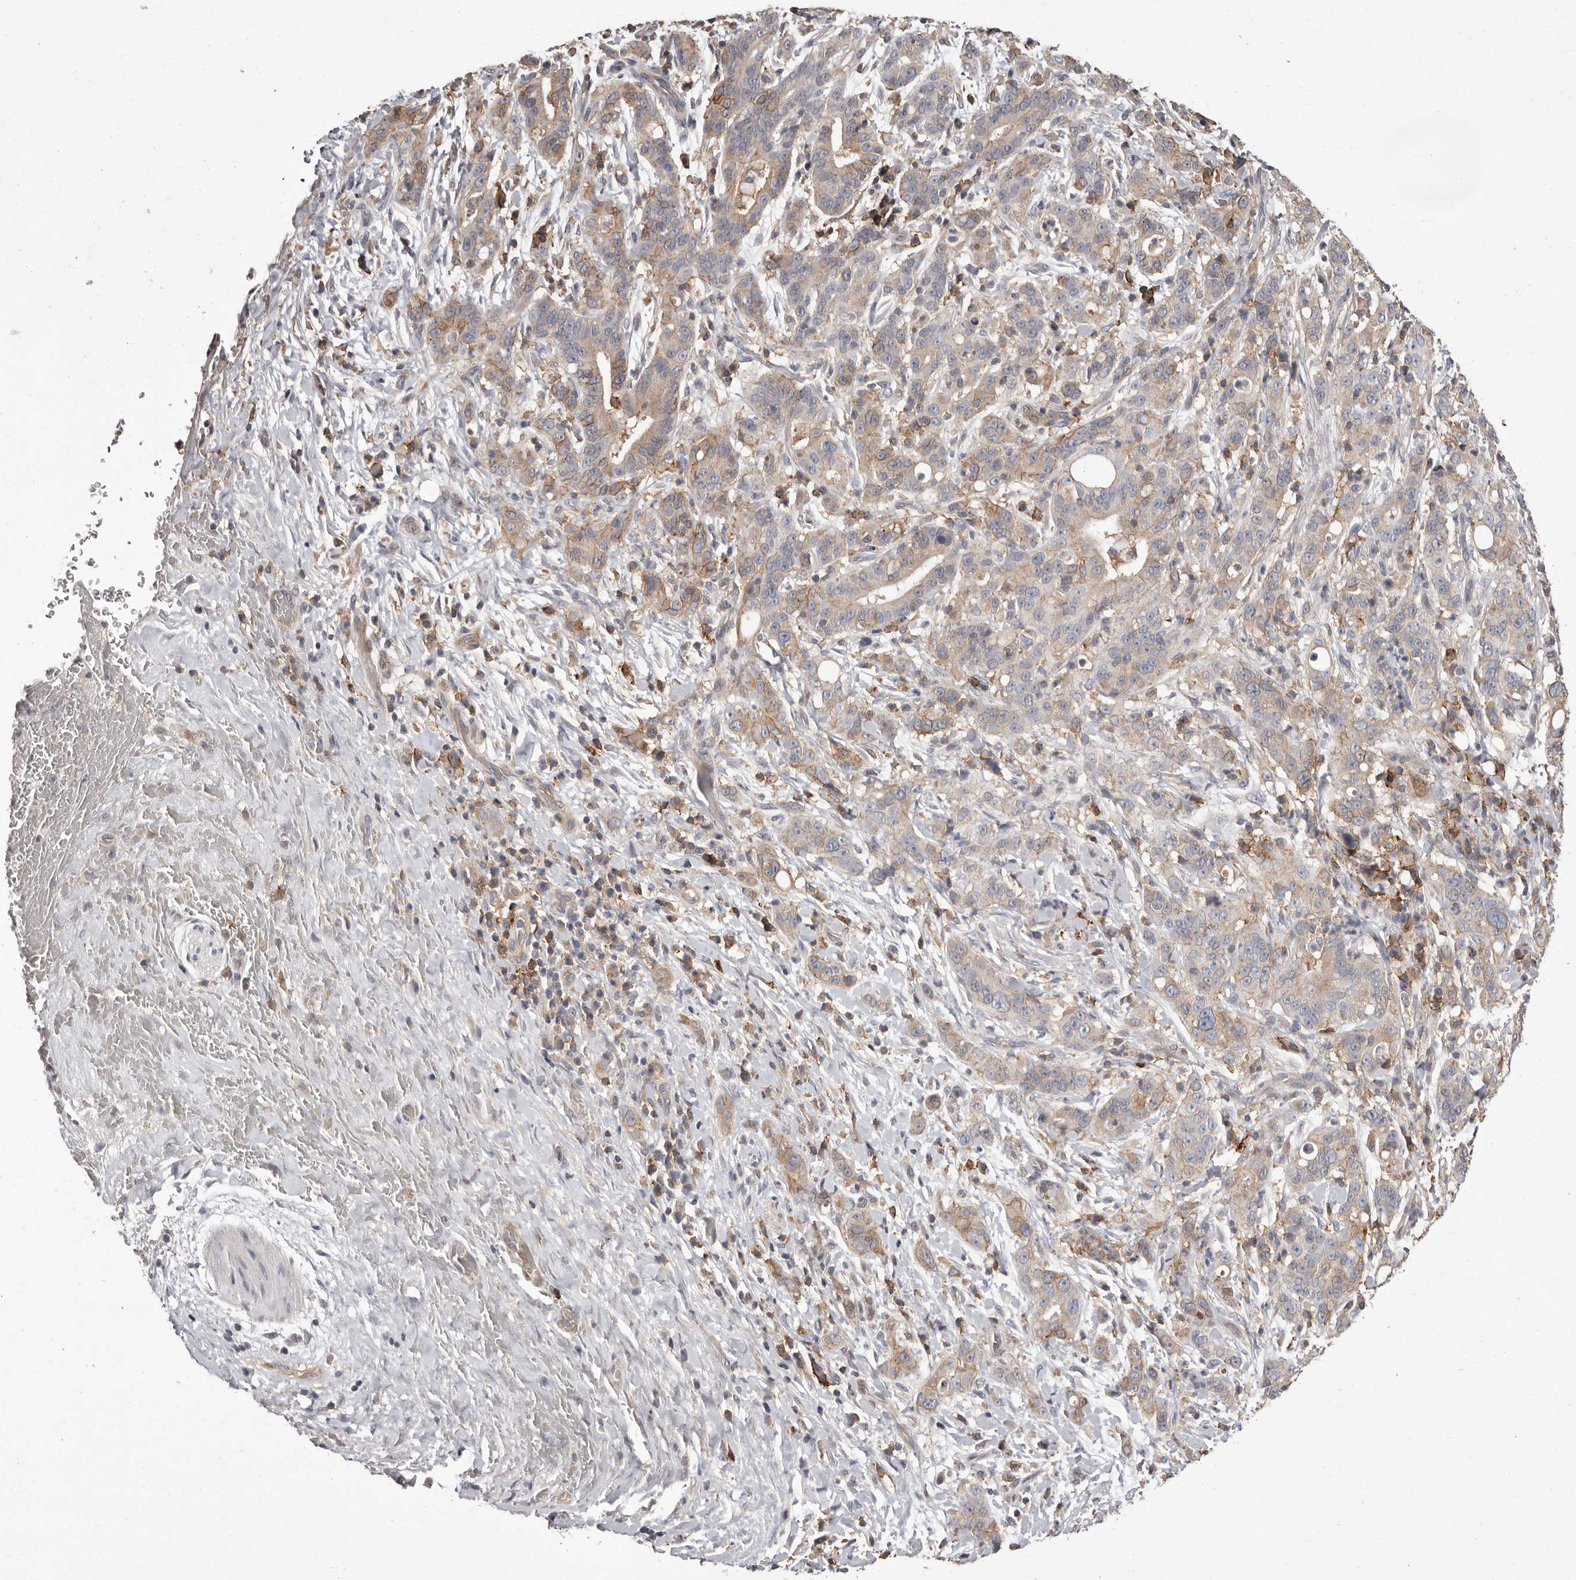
{"staining": {"intensity": "weak", "quantity": "25%-75%", "location": "cytoplasmic/membranous"}, "tissue": "liver cancer", "cell_type": "Tumor cells", "image_type": "cancer", "snomed": [{"axis": "morphology", "description": "Cholangiocarcinoma"}, {"axis": "topography", "description": "Liver"}], "caption": "DAB immunohistochemical staining of liver cancer shows weak cytoplasmic/membranous protein positivity in approximately 25%-75% of tumor cells.", "gene": "MMACHC", "patient": {"sex": "female", "age": 38}}